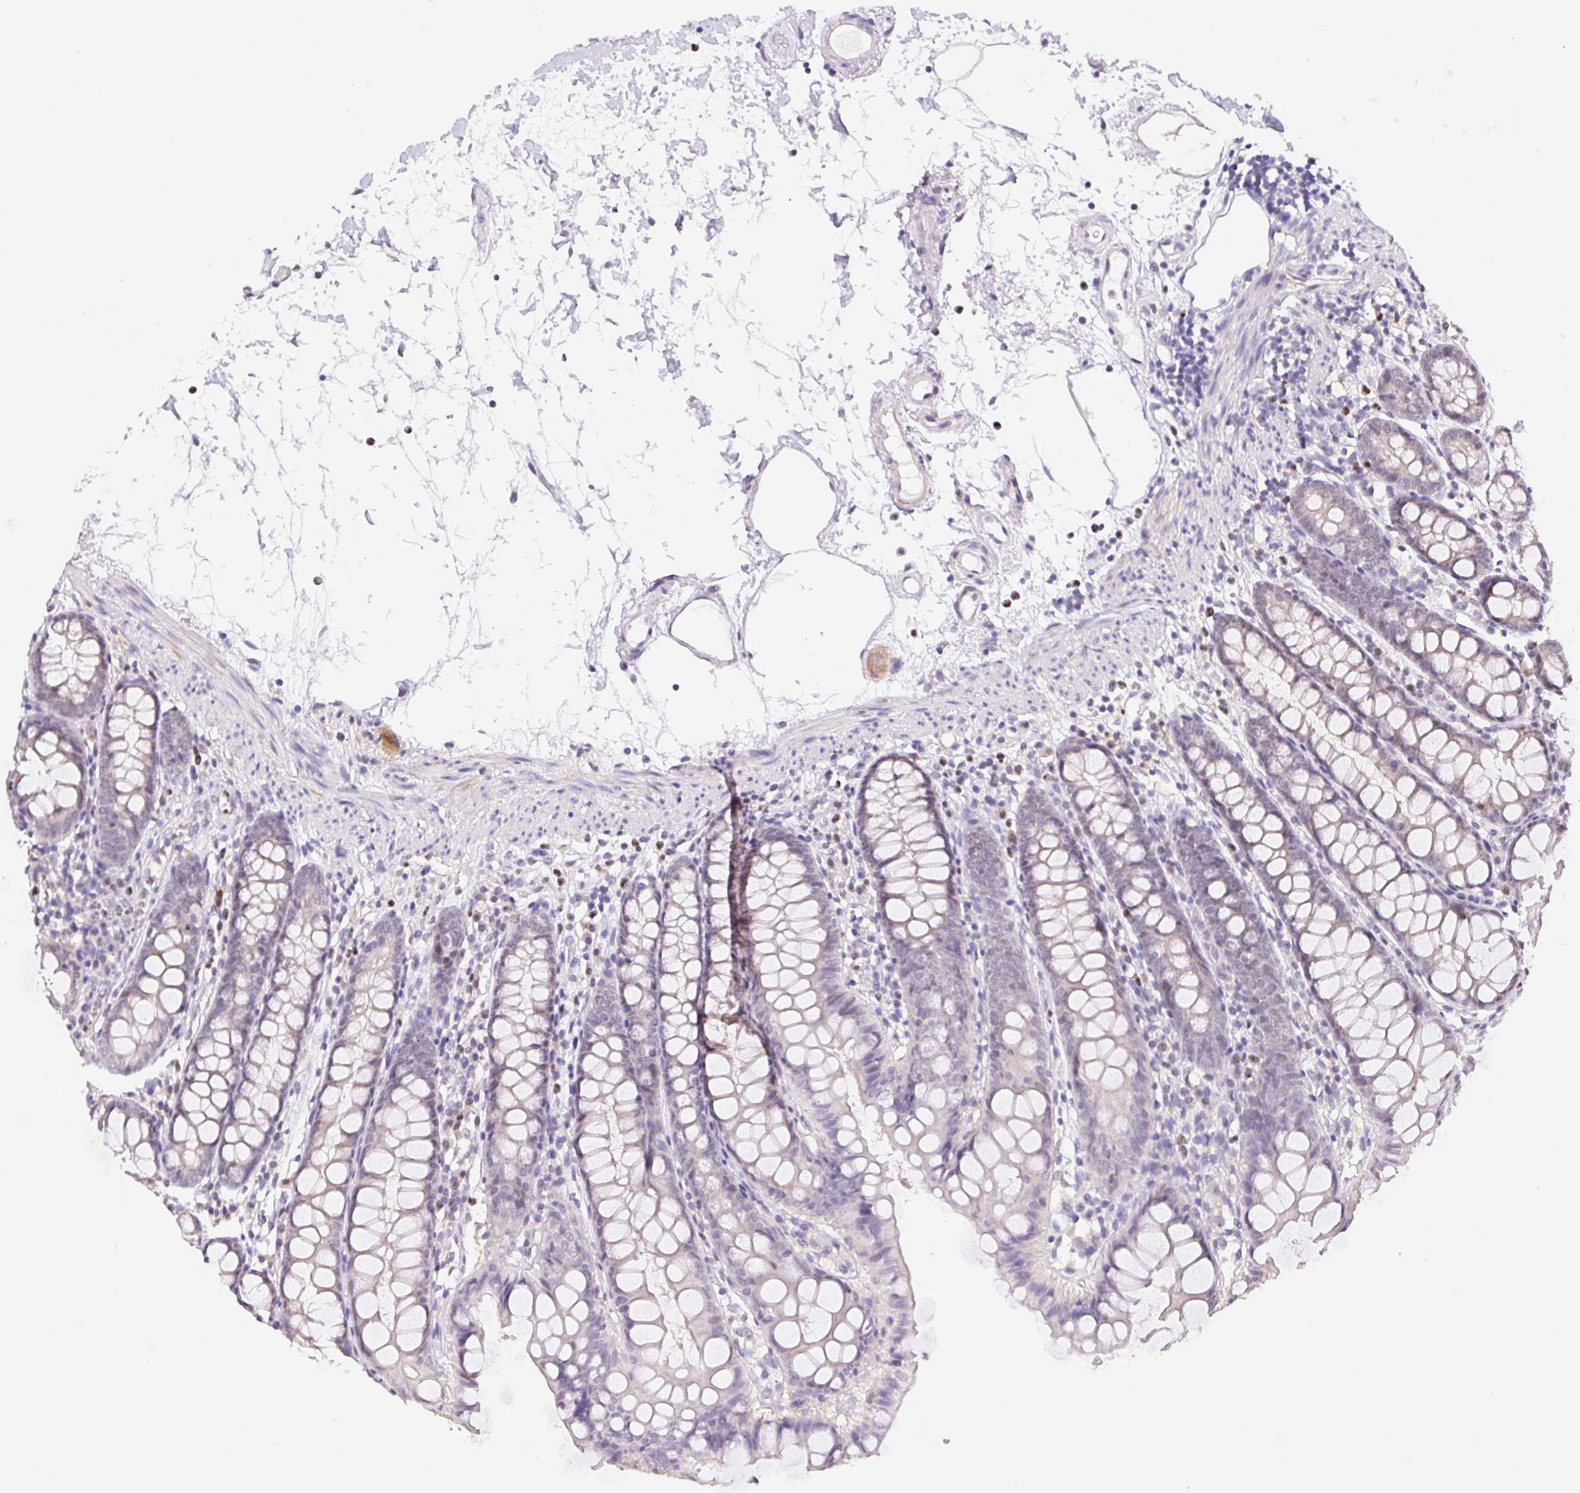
{"staining": {"intensity": "negative", "quantity": "none", "location": "none"}, "tissue": "colon", "cell_type": "Endothelial cells", "image_type": "normal", "snomed": [{"axis": "morphology", "description": "Normal tissue, NOS"}, {"axis": "topography", "description": "Colon"}], "caption": "This micrograph is of benign colon stained with immunohistochemistry (IHC) to label a protein in brown with the nuclei are counter-stained blue. There is no staining in endothelial cells.", "gene": "L3MBTL4", "patient": {"sex": "female", "age": 84}}